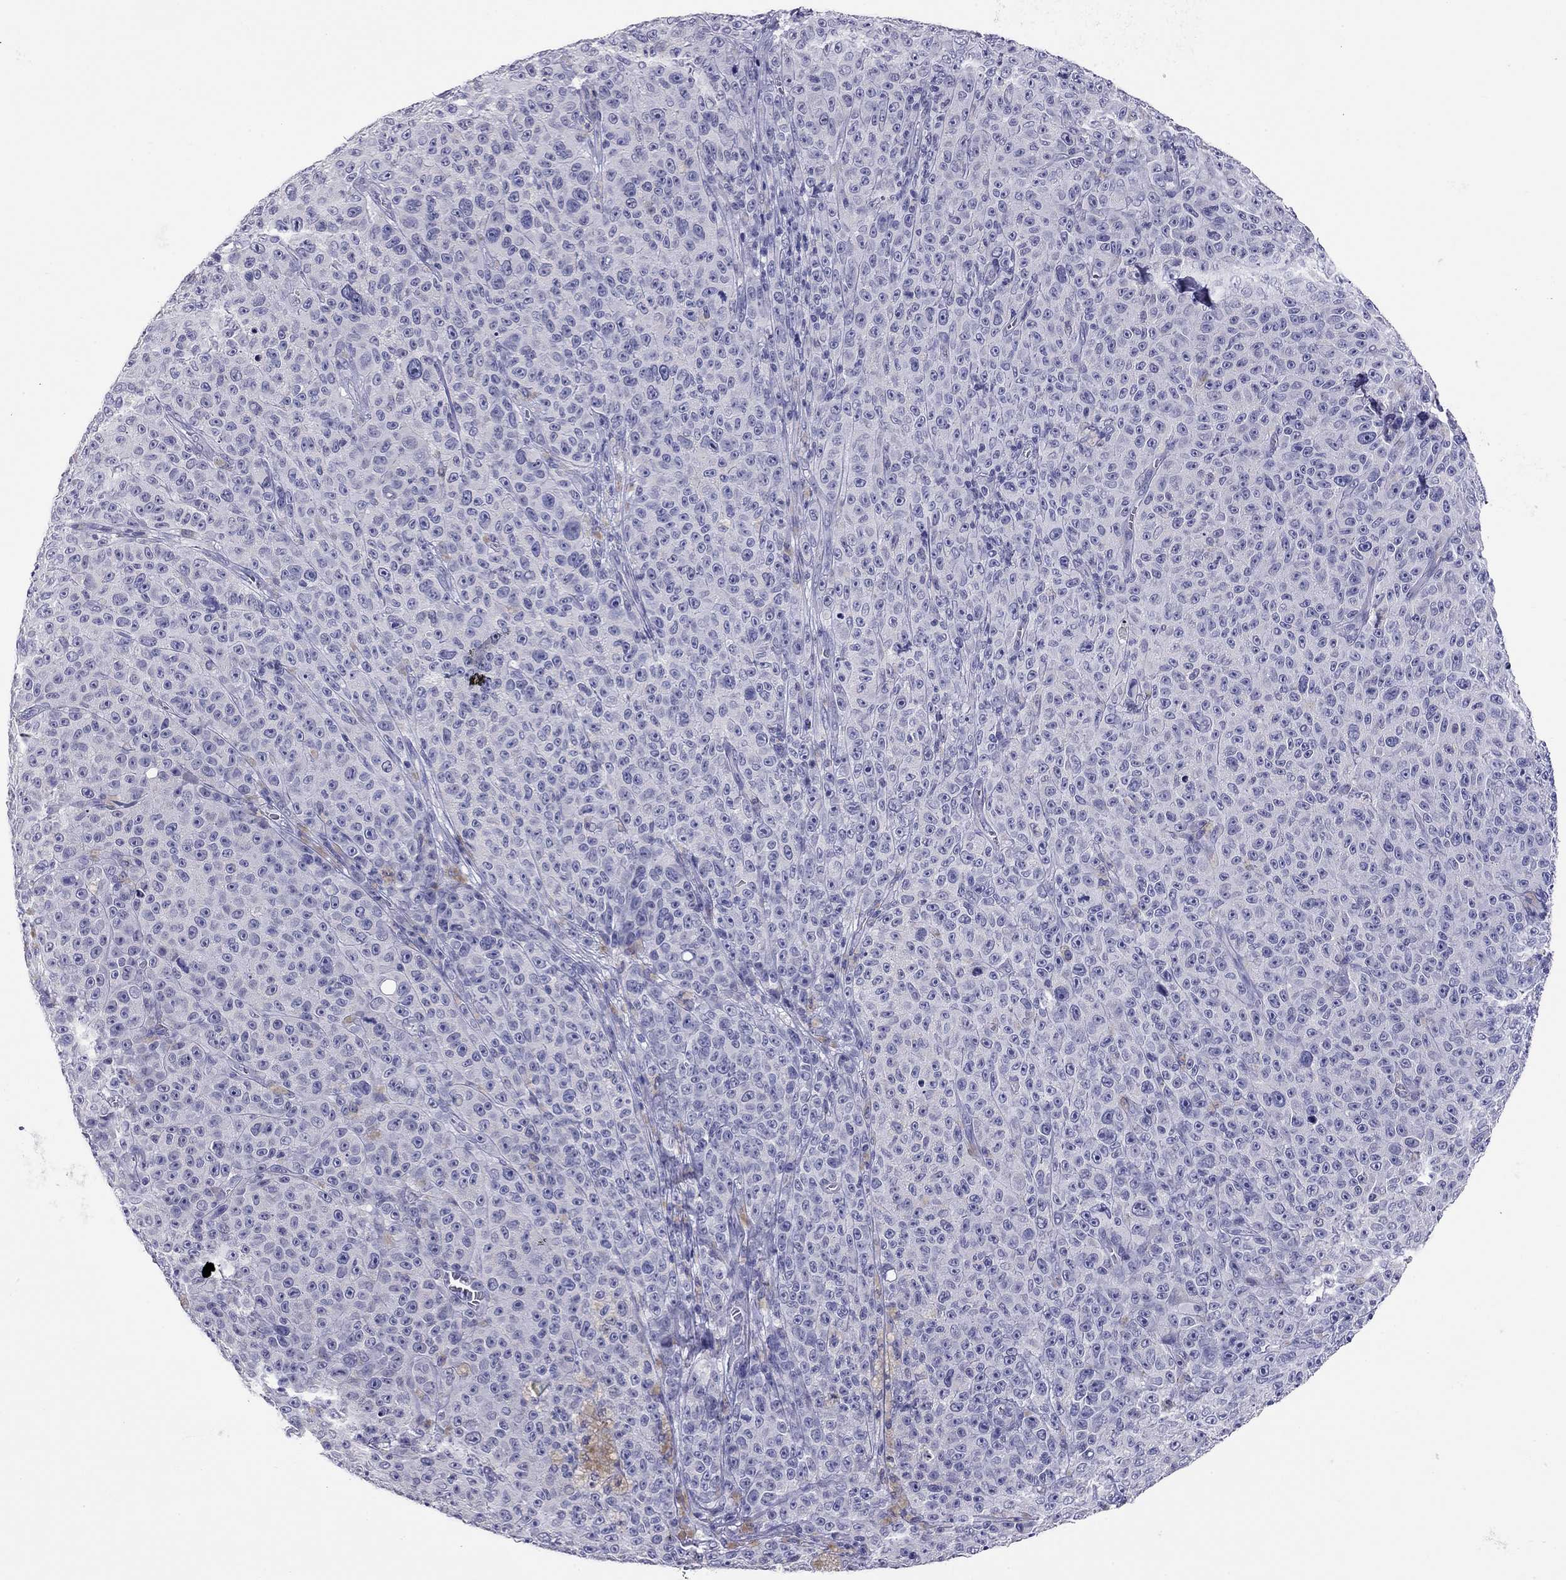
{"staining": {"intensity": "negative", "quantity": "none", "location": "none"}, "tissue": "melanoma", "cell_type": "Tumor cells", "image_type": "cancer", "snomed": [{"axis": "morphology", "description": "Malignant melanoma, NOS"}, {"axis": "topography", "description": "Skin"}], "caption": "There is no significant positivity in tumor cells of melanoma. (DAB IHC visualized using brightfield microscopy, high magnification).", "gene": "ARMC12", "patient": {"sex": "female", "age": 82}}